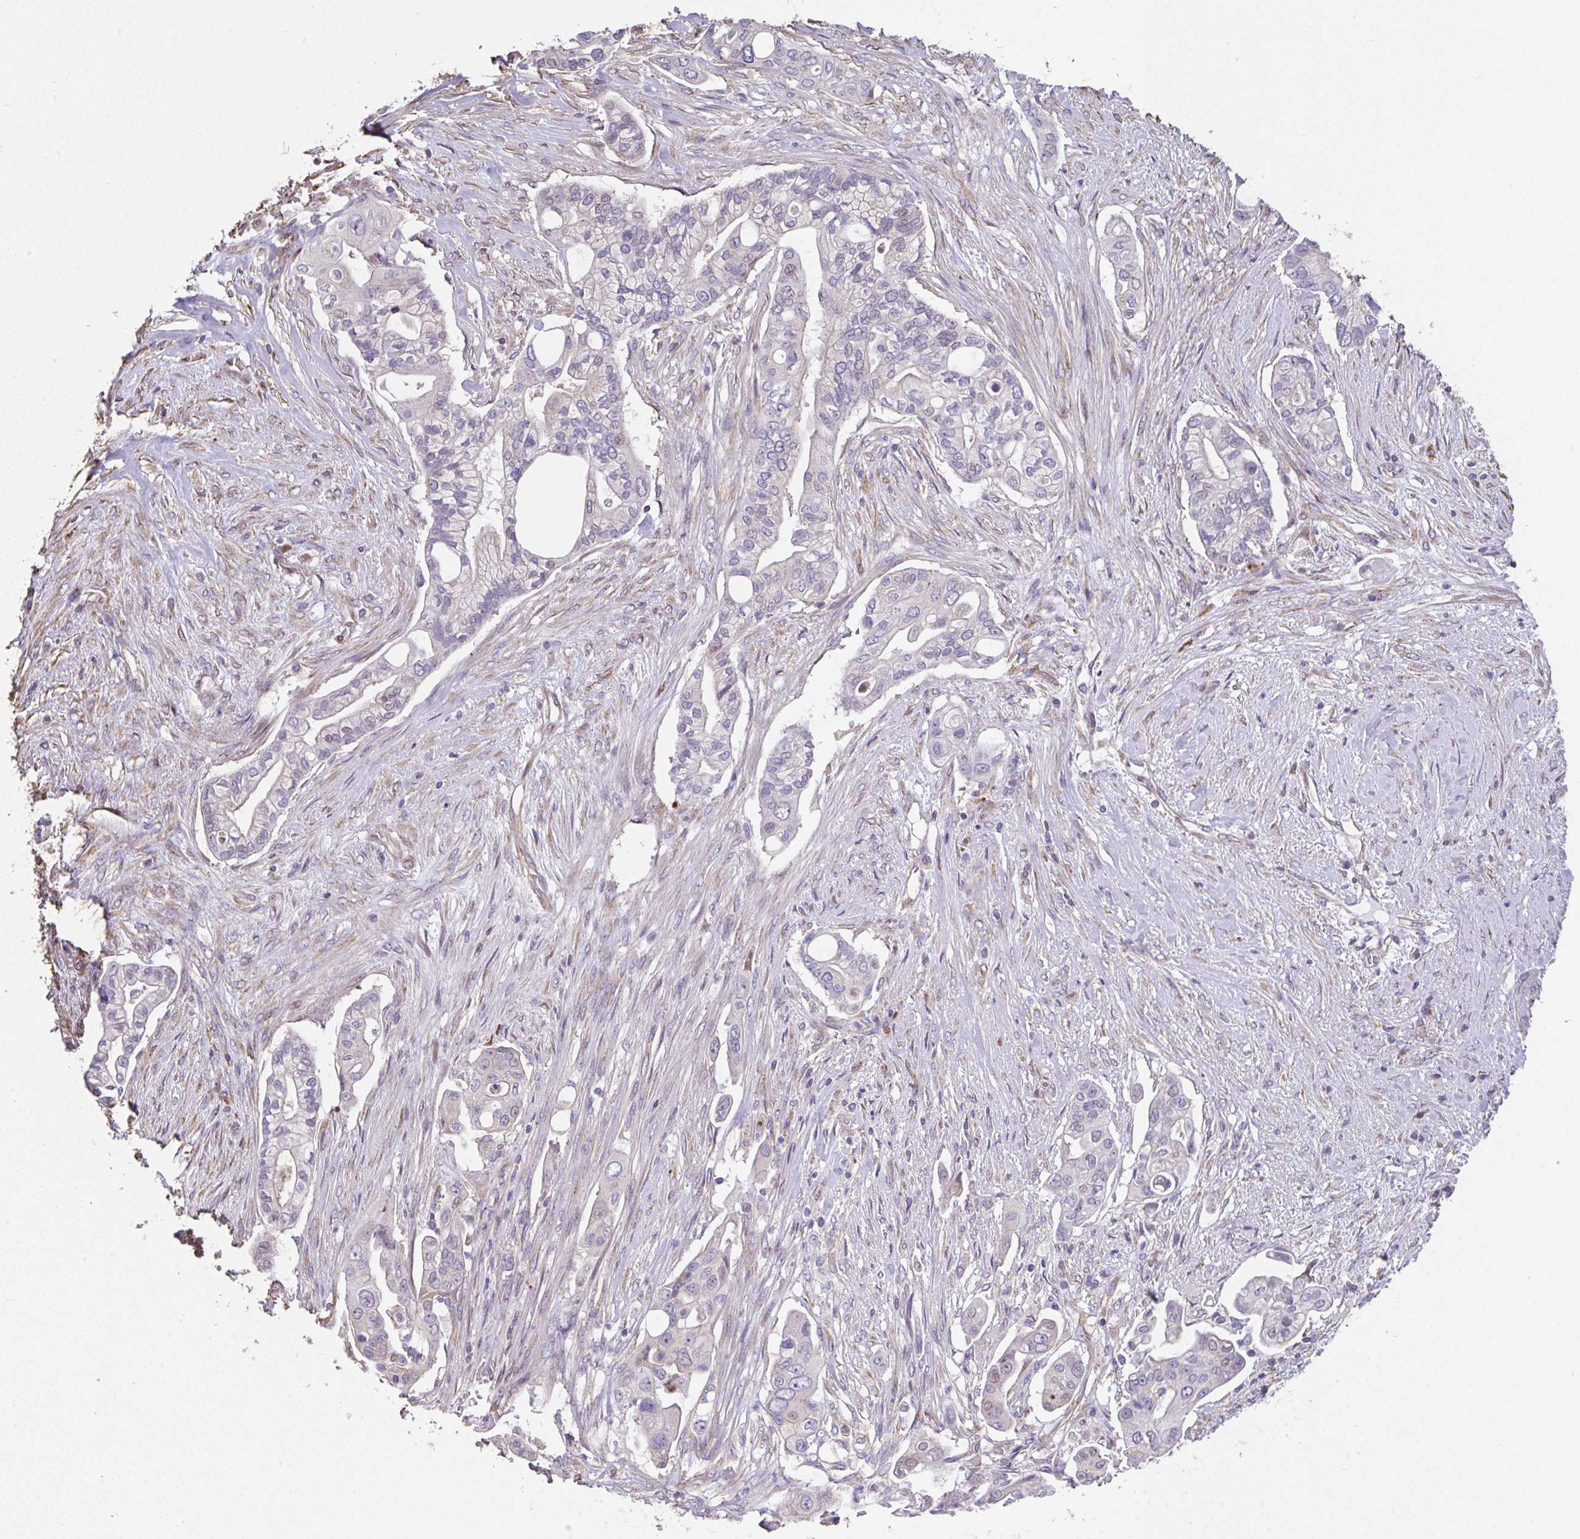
{"staining": {"intensity": "negative", "quantity": "none", "location": "none"}, "tissue": "pancreatic cancer", "cell_type": "Tumor cells", "image_type": "cancer", "snomed": [{"axis": "morphology", "description": "Adenocarcinoma, NOS"}, {"axis": "topography", "description": "Pancreas"}], "caption": "IHC image of neoplastic tissue: pancreatic cancer stained with DAB demonstrates no significant protein expression in tumor cells. (Stains: DAB (3,3'-diaminobenzidine) IHC with hematoxylin counter stain, Microscopy: brightfield microscopy at high magnification).", "gene": "RUNDC3B", "patient": {"sex": "female", "age": 69}}